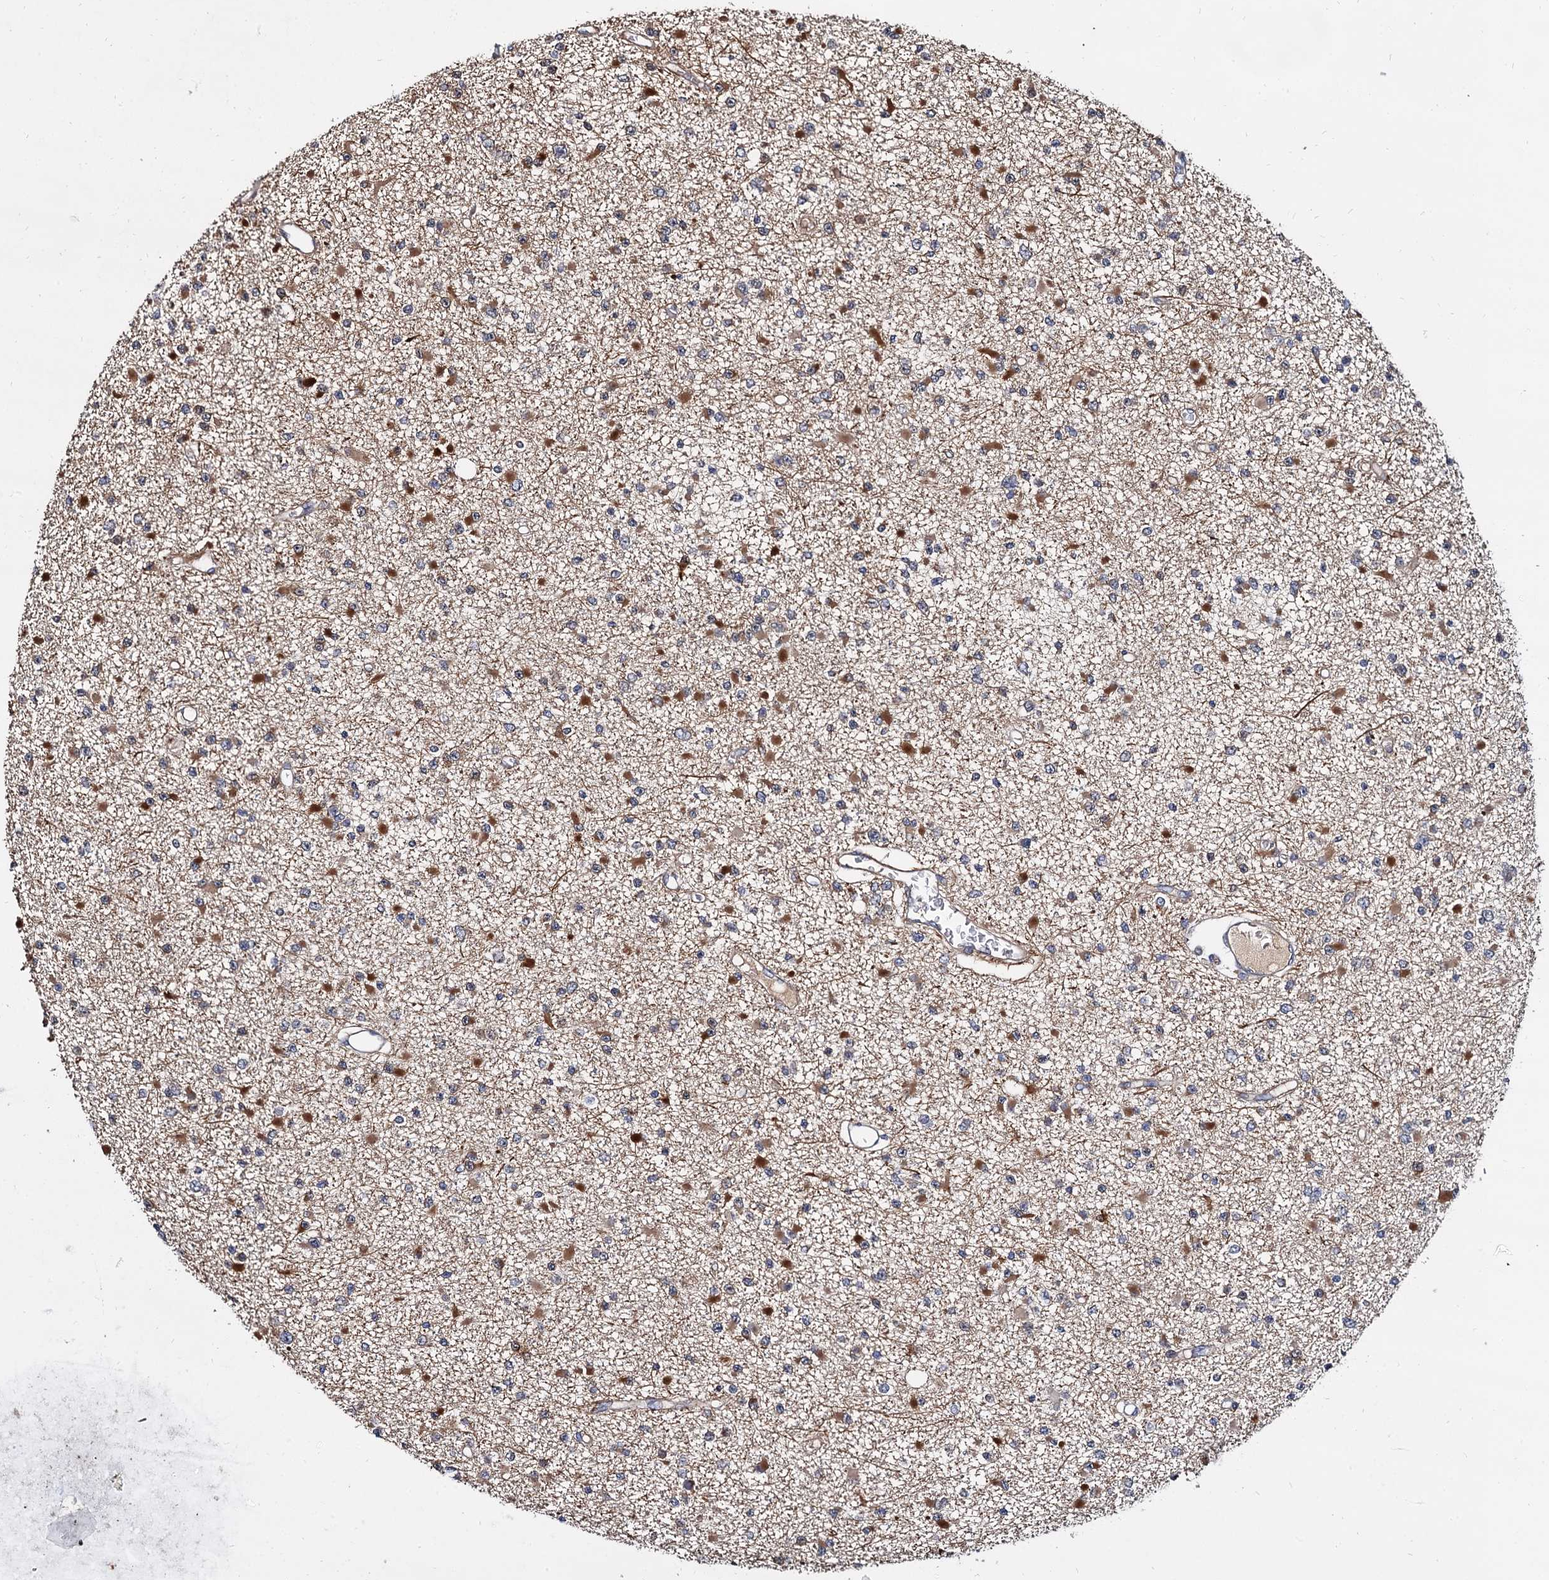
{"staining": {"intensity": "moderate", "quantity": "<25%", "location": "cytoplasmic/membranous"}, "tissue": "glioma", "cell_type": "Tumor cells", "image_type": "cancer", "snomed": [{"axis": "morphology", "description": "Glioma, malignant, Low grade"}, {"axis": "topography", "description": "Brain"}], "caption": "Malignant glioma (low-grade) tissue reveals moderate cytoplasmic/membranous expression in about <25% of tumor cells, visualized by immunohistochemistry.", "gene": "WWC3", "patient": {"sex": "female", "age": 22}}